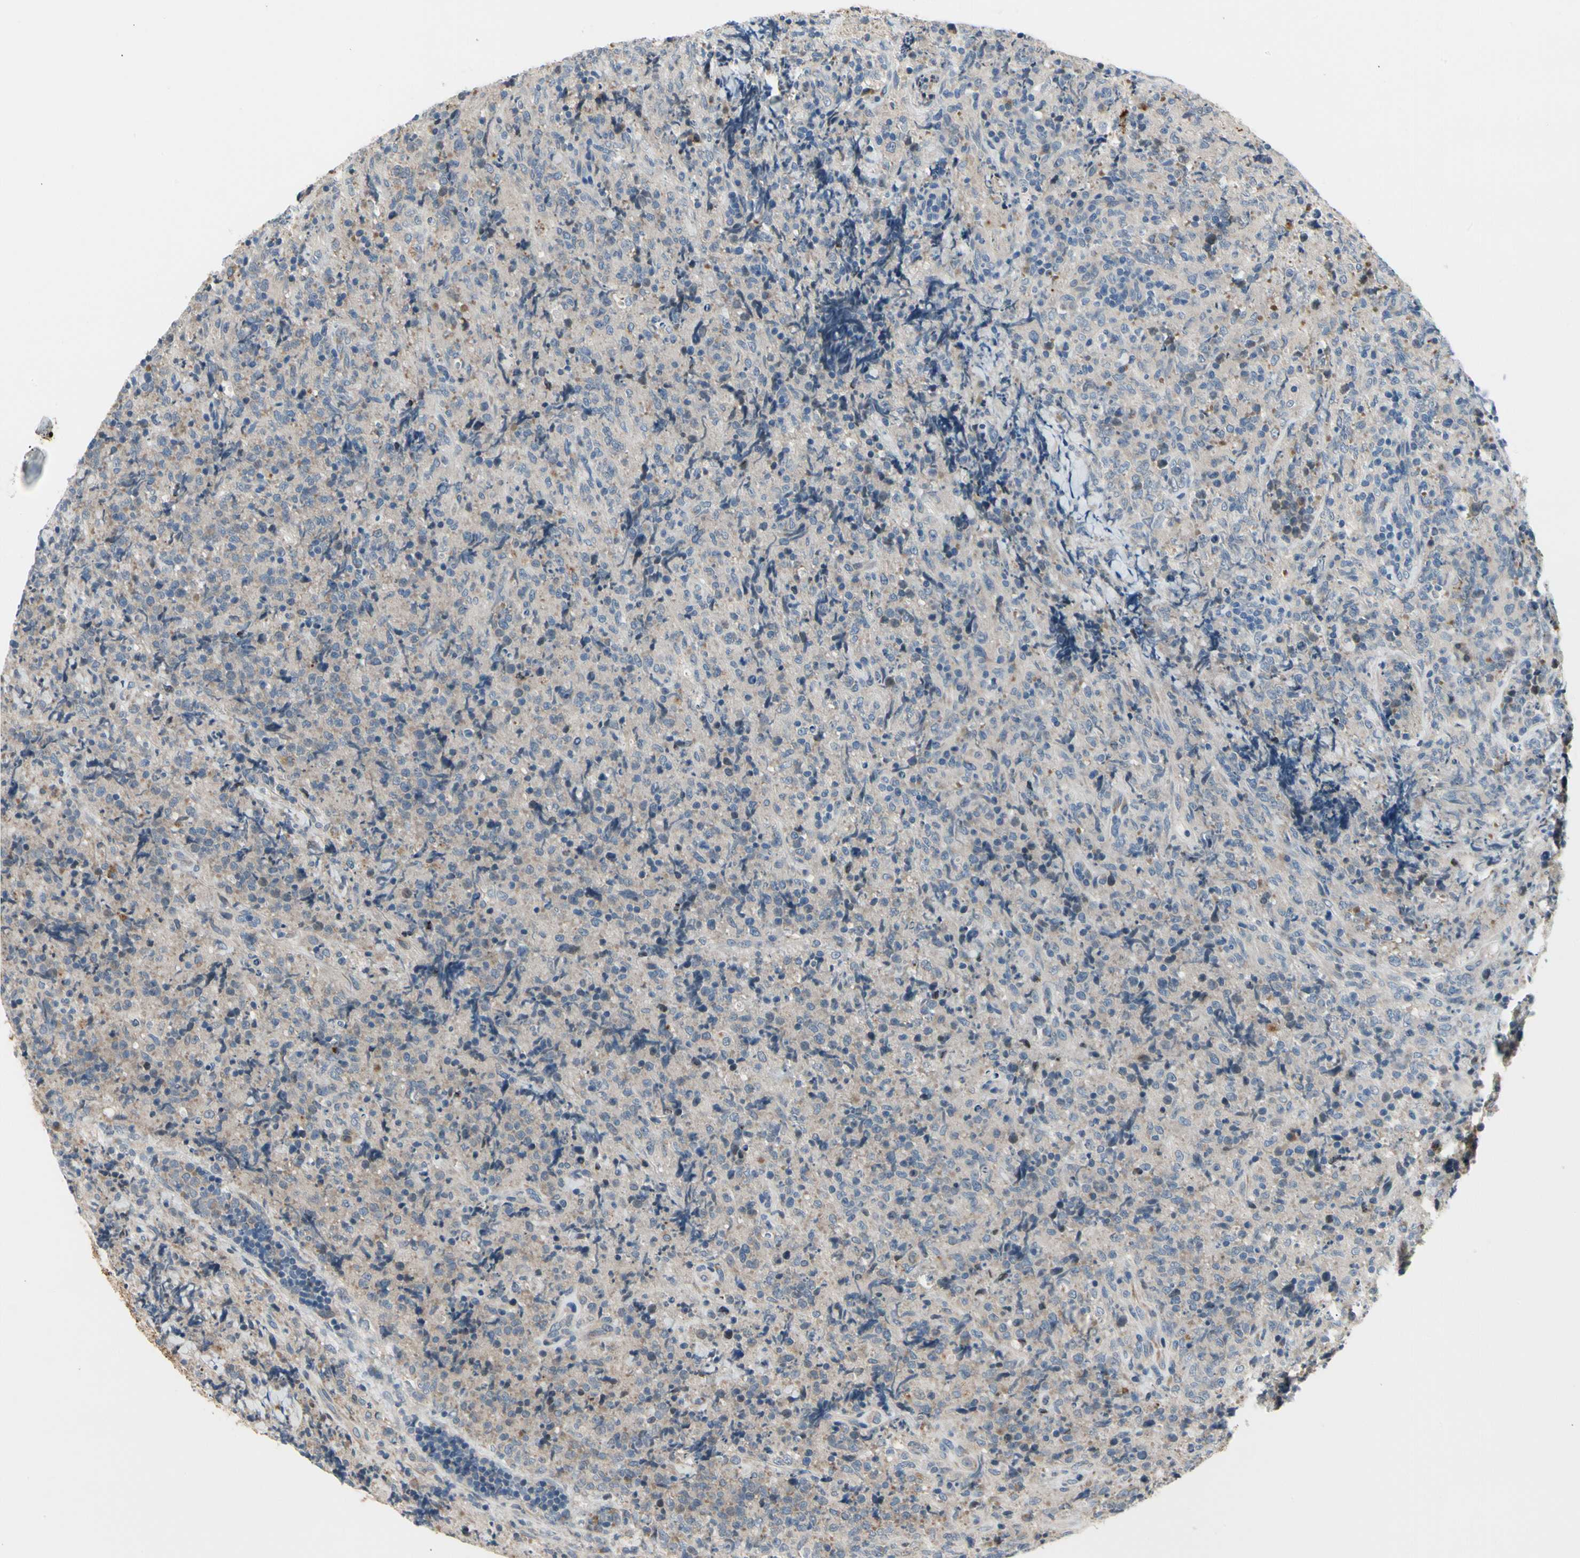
{"staining": {"intensity": "negative", "quantity": "none", "location": "none"}, "tissue": "lymphoma", "cell_type": "Tumor cells", "image_type": "cancer", "snomed": [{"axis": "morphology", "description": "Malignant lymphoma, non-Hodgkin's type, High grade"}, {"axis": "topography", "description": "Tonsil"}], "caption": "DAB (3,3'-diaminobenzidine) immunohistochemical staining of malignant lymphoma, non-Hodgkin's type (high-grade) reveals no significant staining in tumor cells.", "gene": "NFASC", "patient": {"sex": "female", "age": 36}}